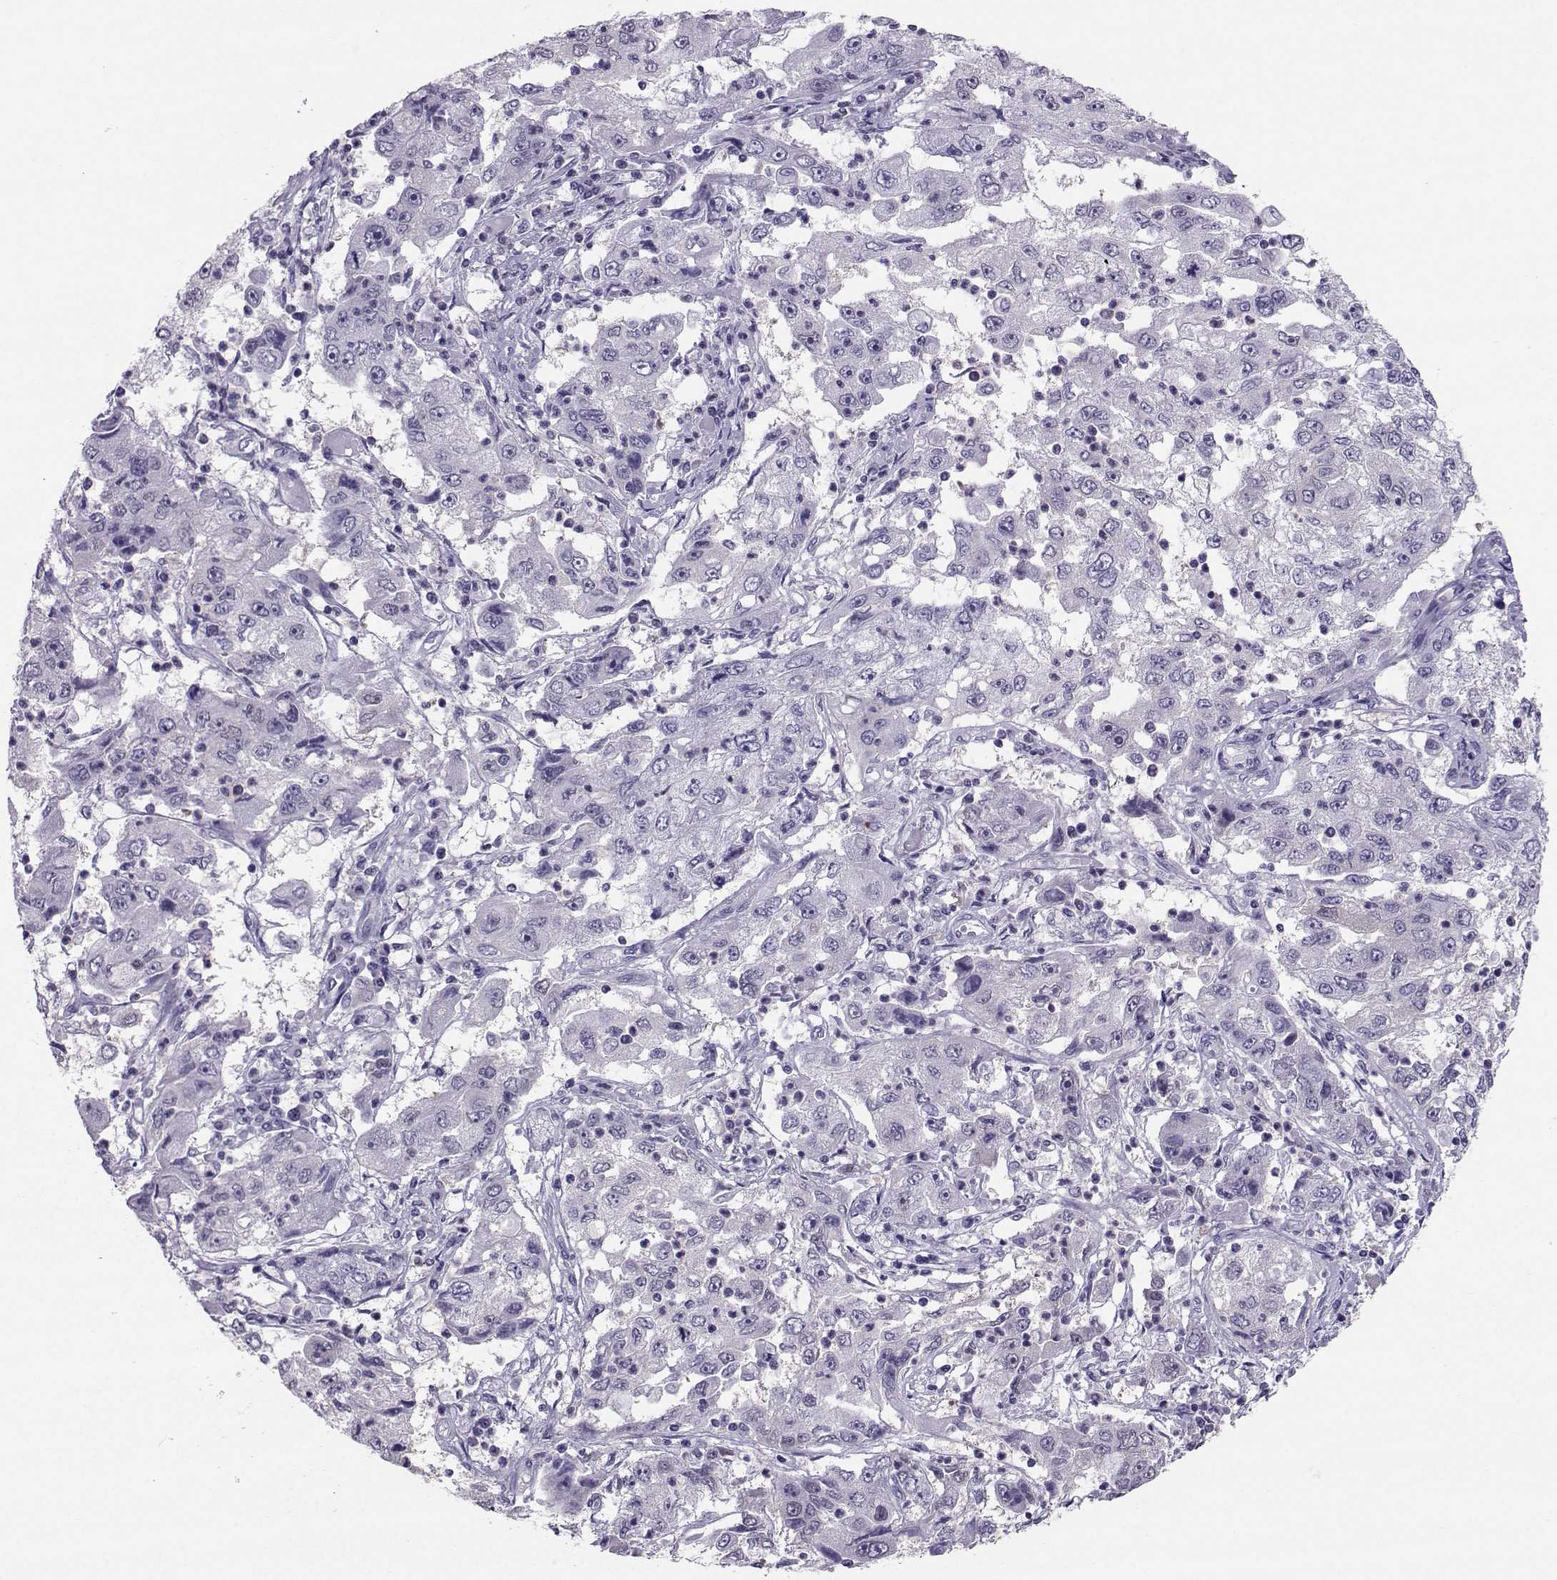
{"staining": {"intensity": "negative", "quantity": "none", "location": "none"}, "tissue": "cervical cancer", "cell_type": "Tumor cells", "image_type": "cancer", "snomed": [{"axis": "morphology", "description": "Squamous cell carcinoma, NOS"}, {"axis": "topography", "description": "Cervix"}], "caption": "Tumor cells show no significant staining in squamous cell carcinoma (cervical). (DAB (3,3'-diaminobenzidine) IHC, high magnification).", "gene": "PGK1", "patient": {"sex": "female", "age": 36}}